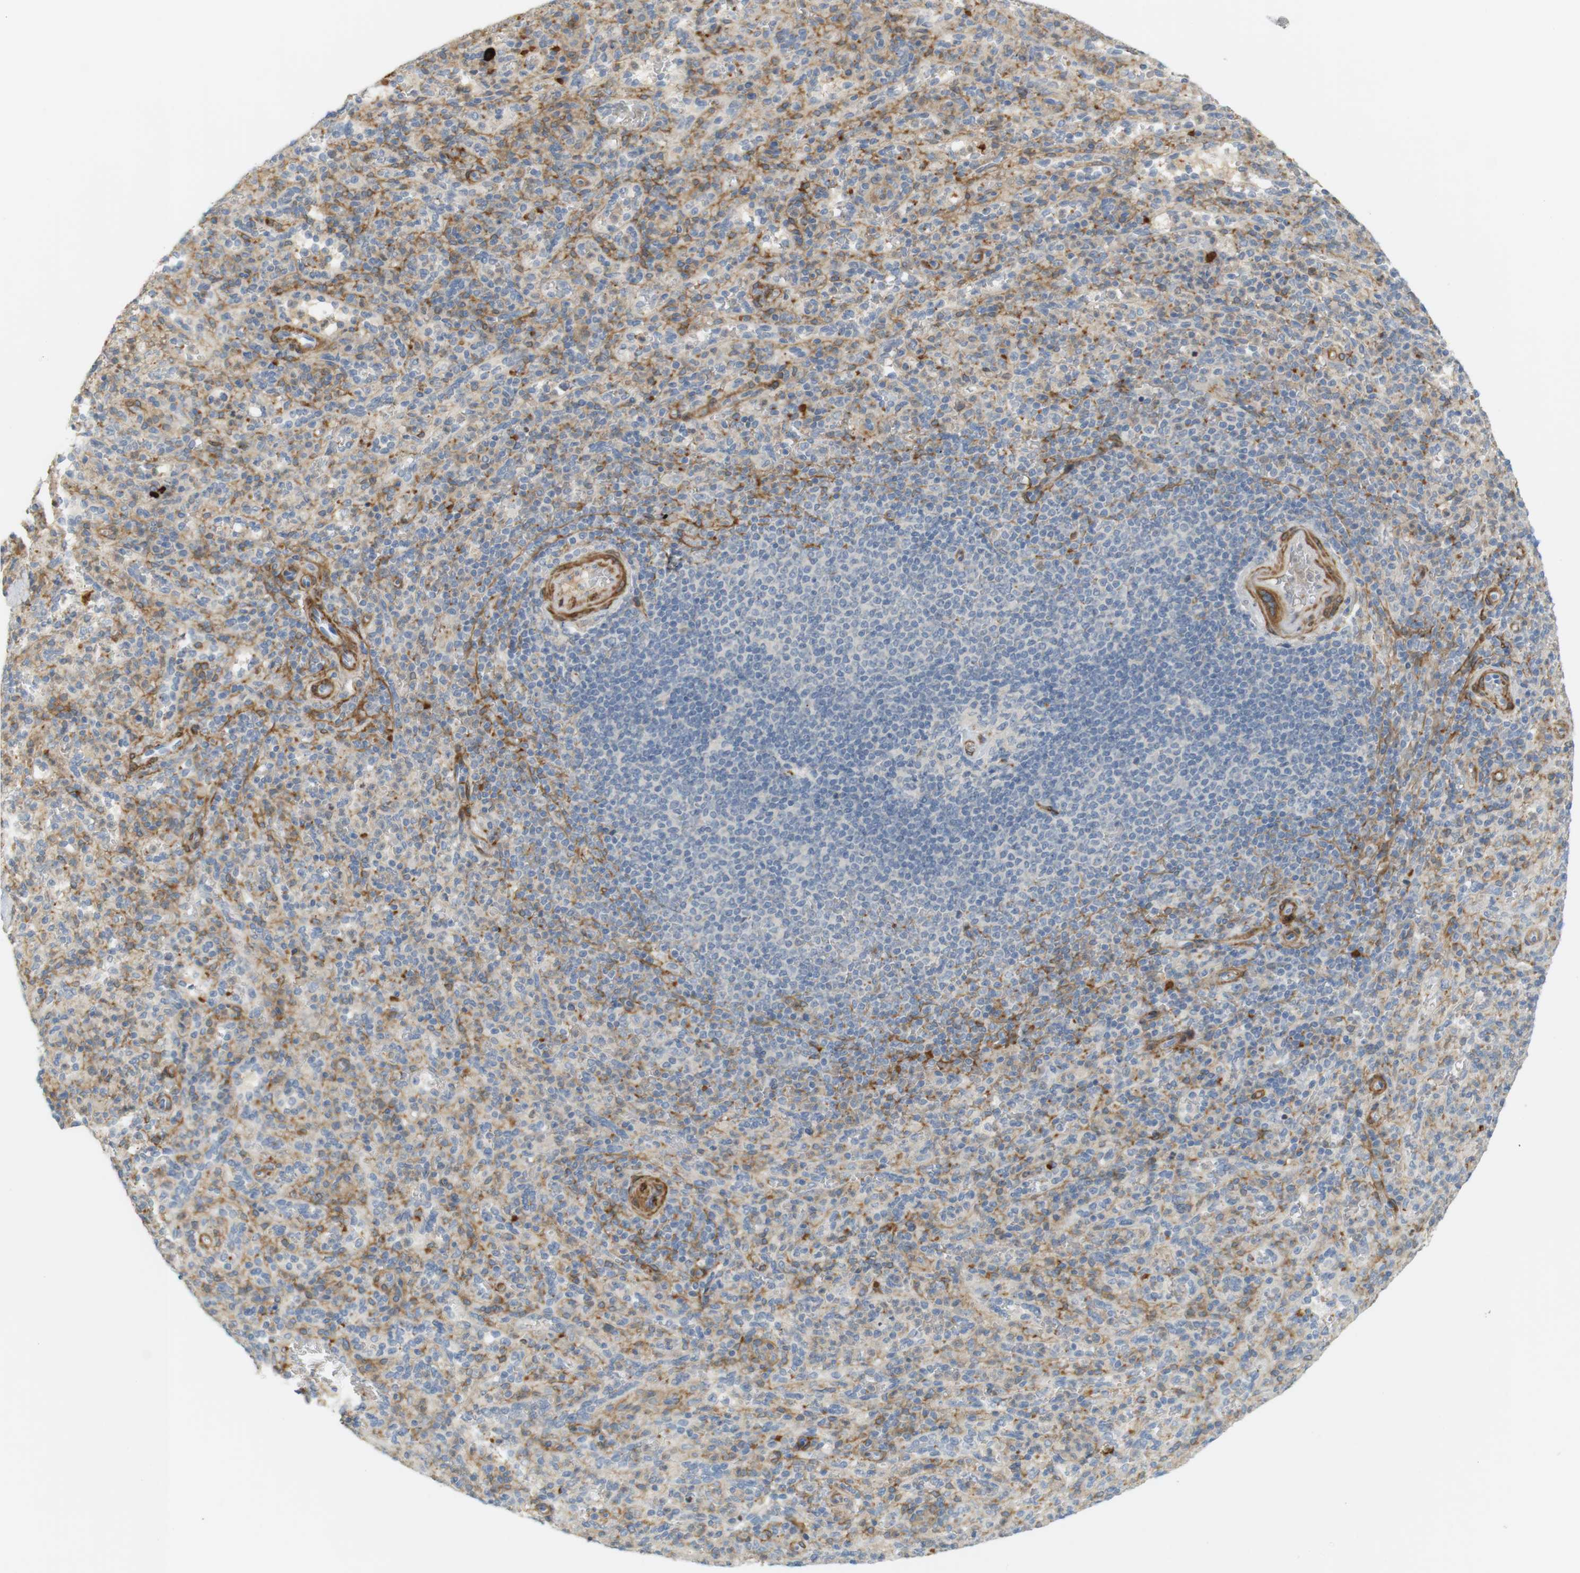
{"staining": {"intensity": "weak", "quantity": "25%-75%", "location": "cytoplasmic/membranous"}, "tissue": "spleen", "cell_type": "Cells in red pulp", "image_type": "normal", "snomed": [{"axis": "morphology", "description": "Normal tissue, NOS"}, {"axis": "topography", "description": "Spleen"}], "caption": "Immunohistochemical staining of benign spleen shows low levels of weak cytoplasmic/membranous expression in about 25%-75% of cells in red pulp.", "gene": "PDE3A", "patient": {"sex": "male", "age": 36}}